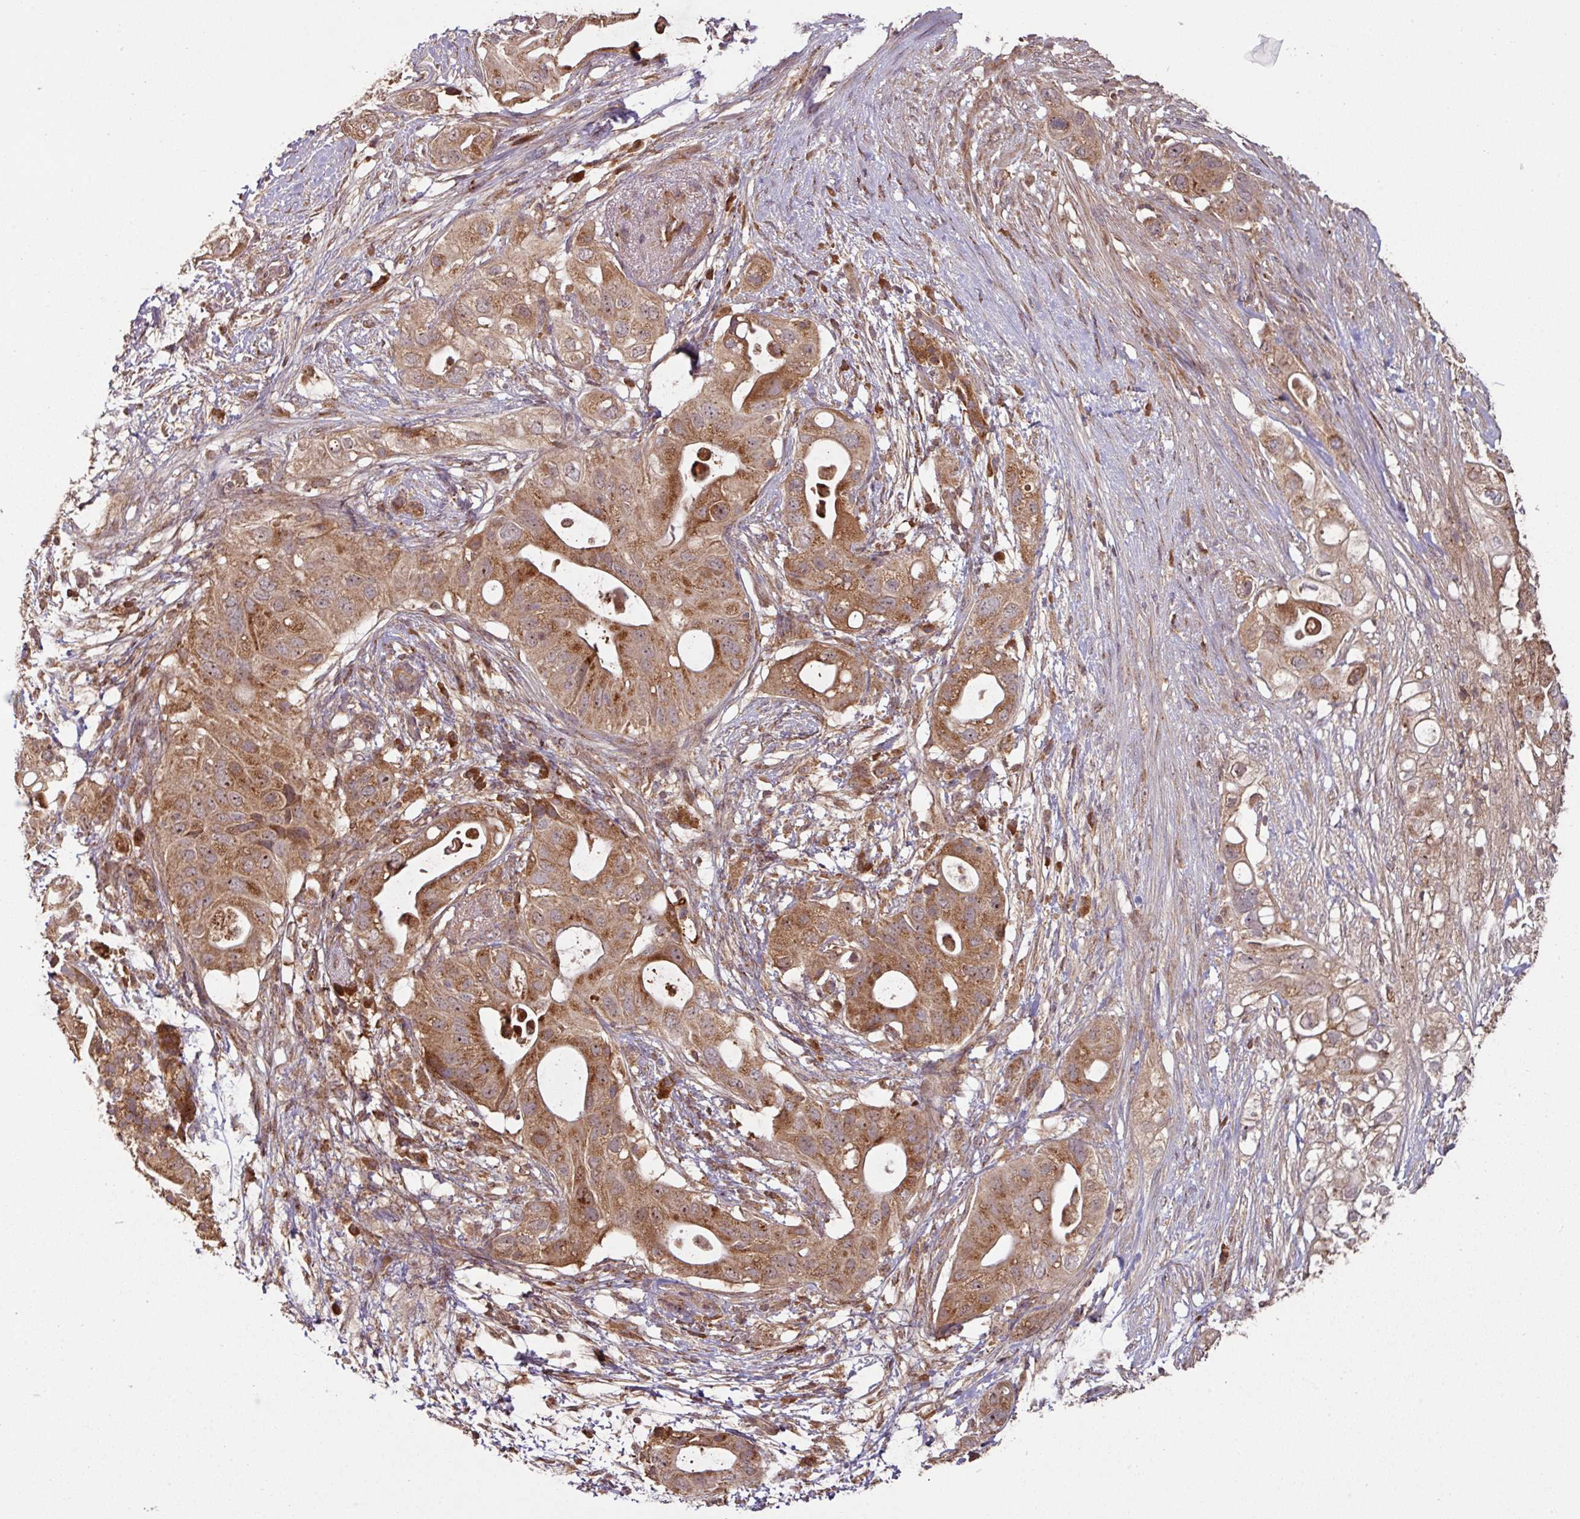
{"staining": {"intensity": "strong", "quantity": ">75%", "location": "cytoplasmic/membranous,nuclear"}, "tissue": "pancreatic cancer", "cell_type": "Tumor cells", "image_type": "cancer", "snomed": [{"axis": "morphology", "description": "Adenocarcinoma, NOS"}, {"axis": "topography", "description": "Pancreas"}], "caption": "Pancreatic cancer (adenocarcinoma) stained with a protein marker reveals strong staining in tumor cells.", "gene": "MRRF", "patient": {"sex": "female", "age": 72}}